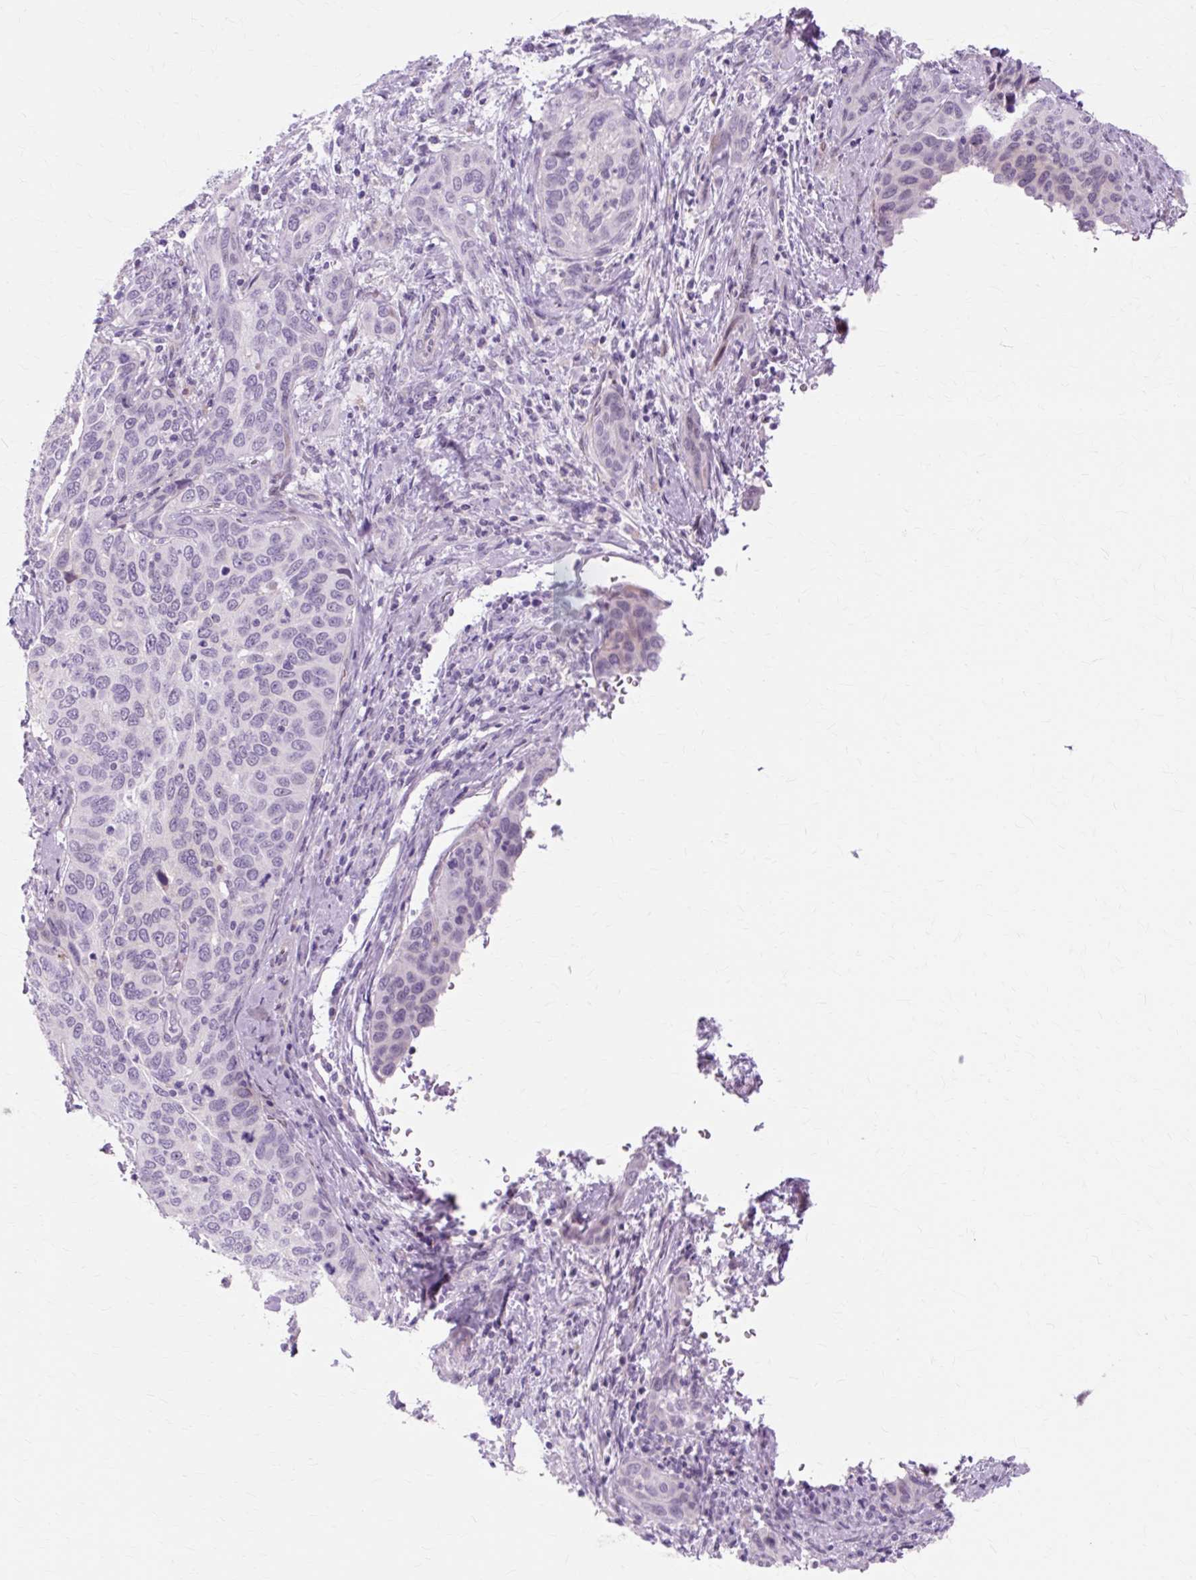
{"staining": {"intensity": "negative", "quantity": "none", "location": "none"}, "tissue": "cervical cancer", "cell_type": "Tumor cells", "image_type": "cancer", "snomed": [{"axis": "morphology", "description": "Squamous cell carcinoma, NOS"}, {"axis": "topography", "description": "Cervix"}], "caption": "Immunohistochemistry (IHC) of cervical cancer reveals no staining in tumor cells.", "gene": "IRX2", "patient": {"sex": "female", "age": 60}}